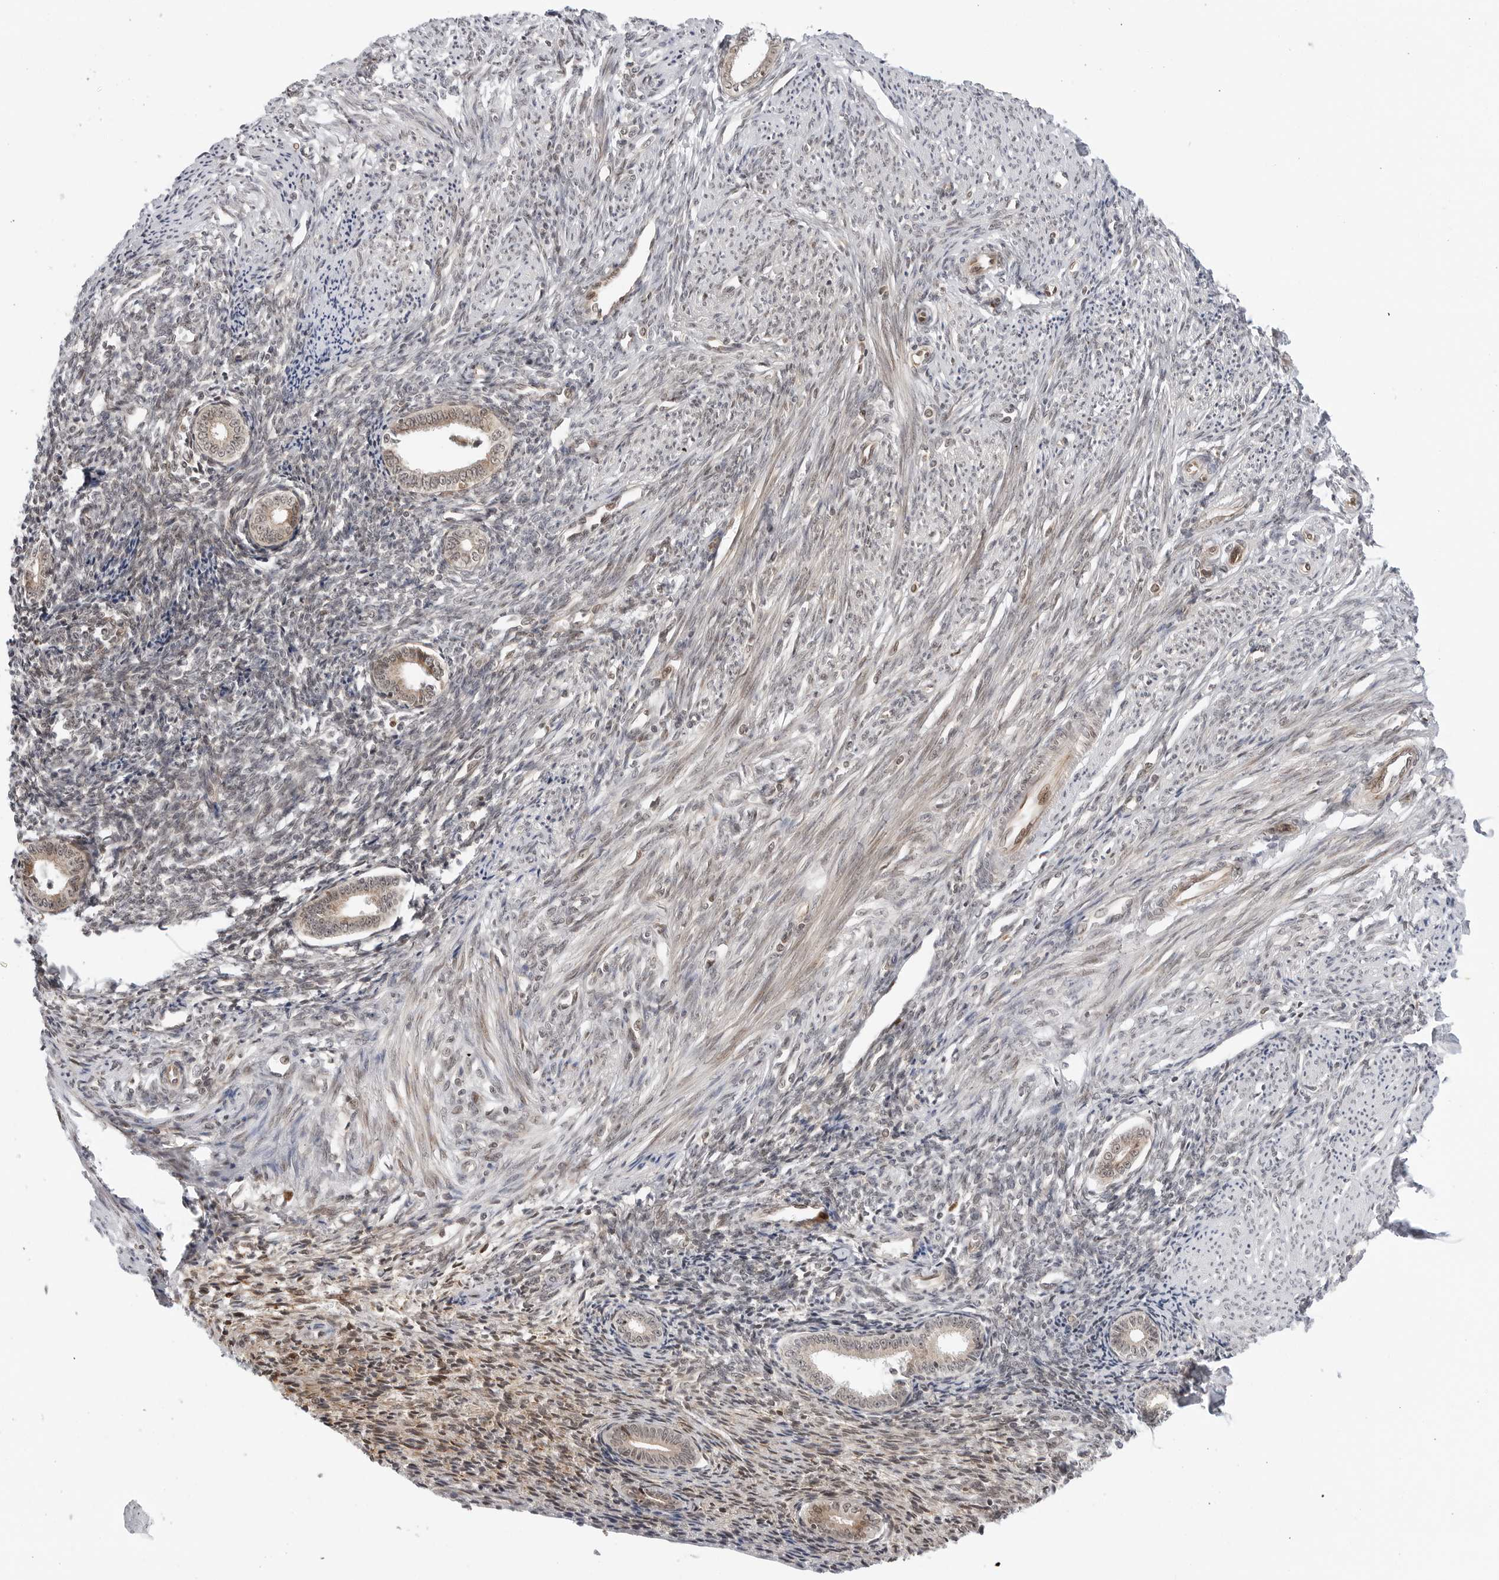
{"staining": {"intensity": "moderate", "quantity": ">75%", "location": "cytoplasmic/membranous,nuclear"}, "tissue": "endometrium", "cell_type": "Cells in endometrial stroma", "image_type": "normal", "snomed": [{"axis": "morphology", "description": "Normal tissue, NOS"}, {"axis": "topography", "description": "Endometrium"}], "caption": "This is an image of IHC staining of normal endometrium, which shows moderate positivity in the cytoplasmic/membranous,nuclear of cells in endometrial stroma.", "gene": "TIPRL", "patient": {"sex": "female", "age": 56}}